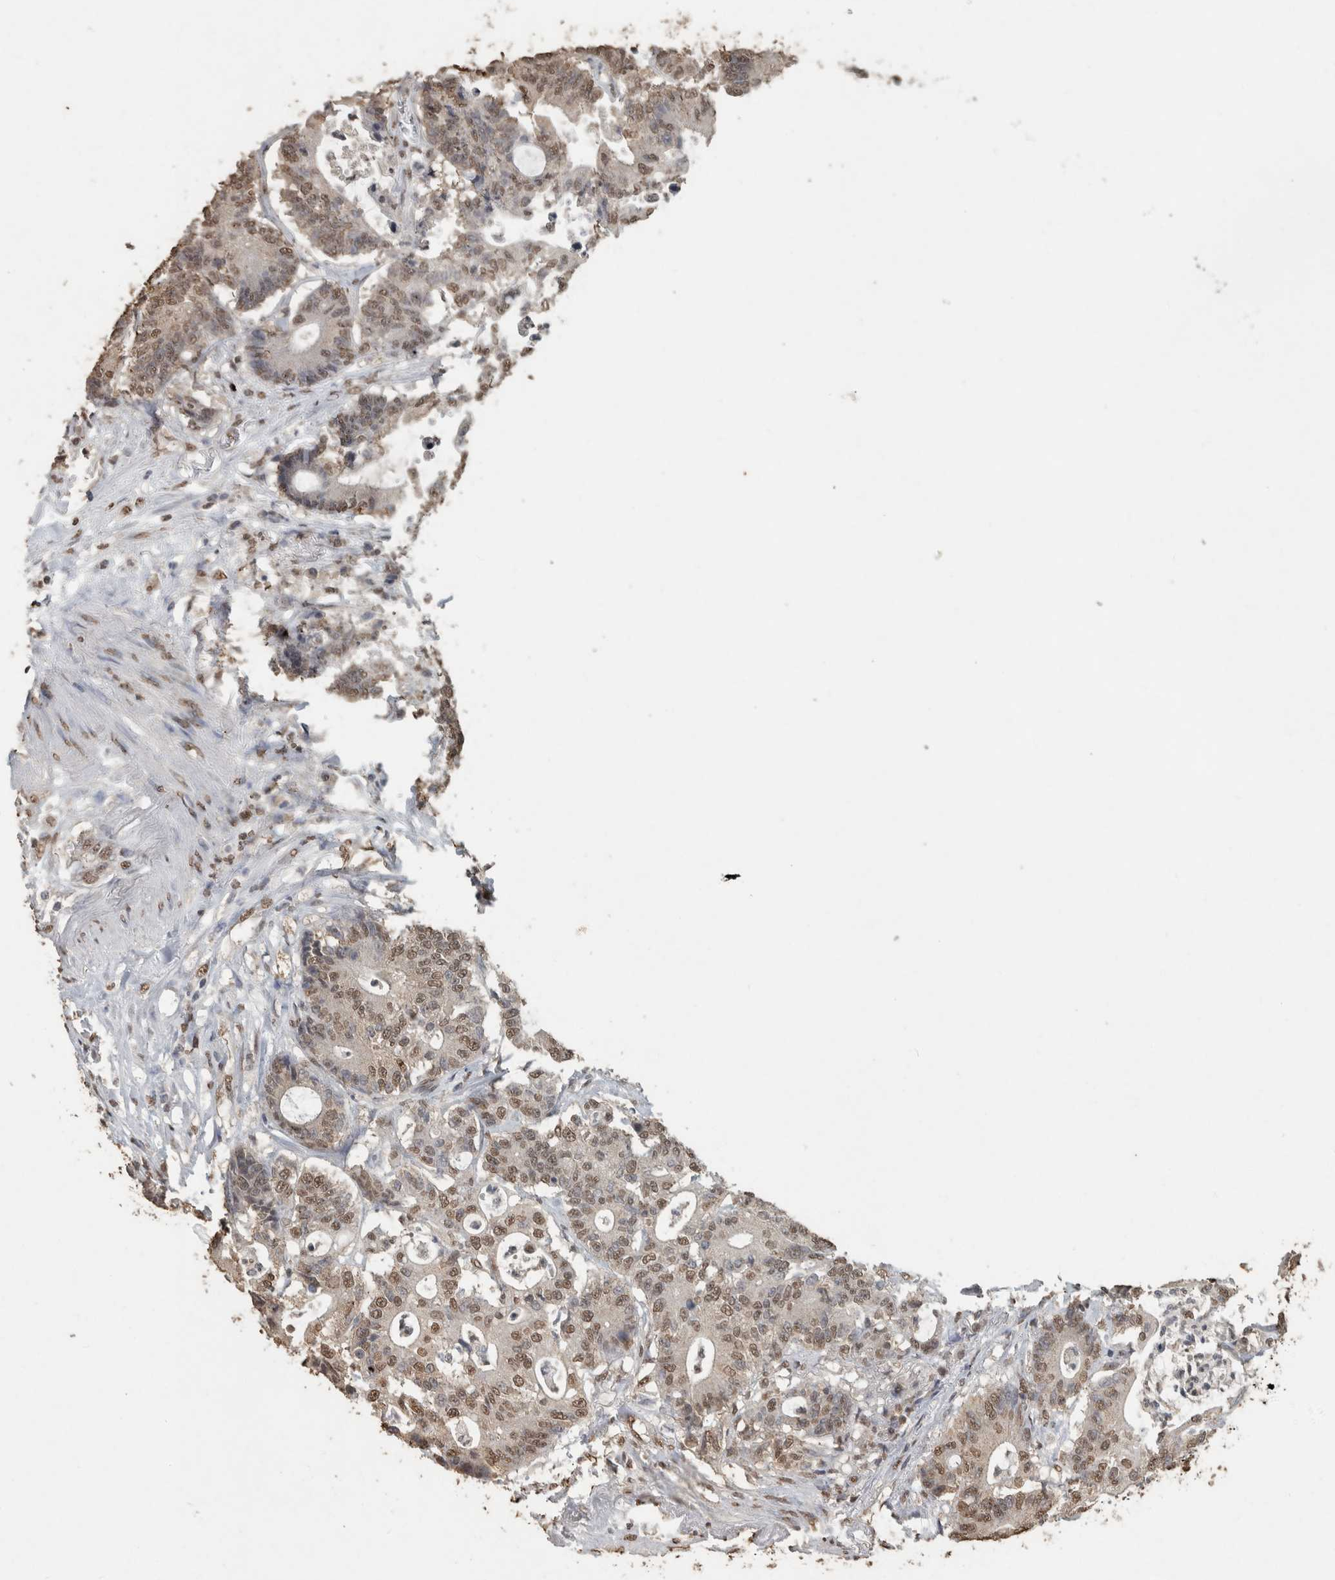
{"staining": {"intensity": "moderate", "quantity": ">75%", "location": "nuclear"}, "tissue": "colorectal cancer", "cell_type": "Tumor cells", "image_type": "cancer", "snomed": [{"axis": "morphology", "description": "Adenocarcinoma, NOS"}, {"axis": "topography", "description": "Colon"}], "caption": "A brown stain highlights moderate nuclear staining of a protein in colorectal cancer (adenocarcinoma) tumor cells.", "gene": "HAND2", "patient": {"sex": "female", "age": 84}}